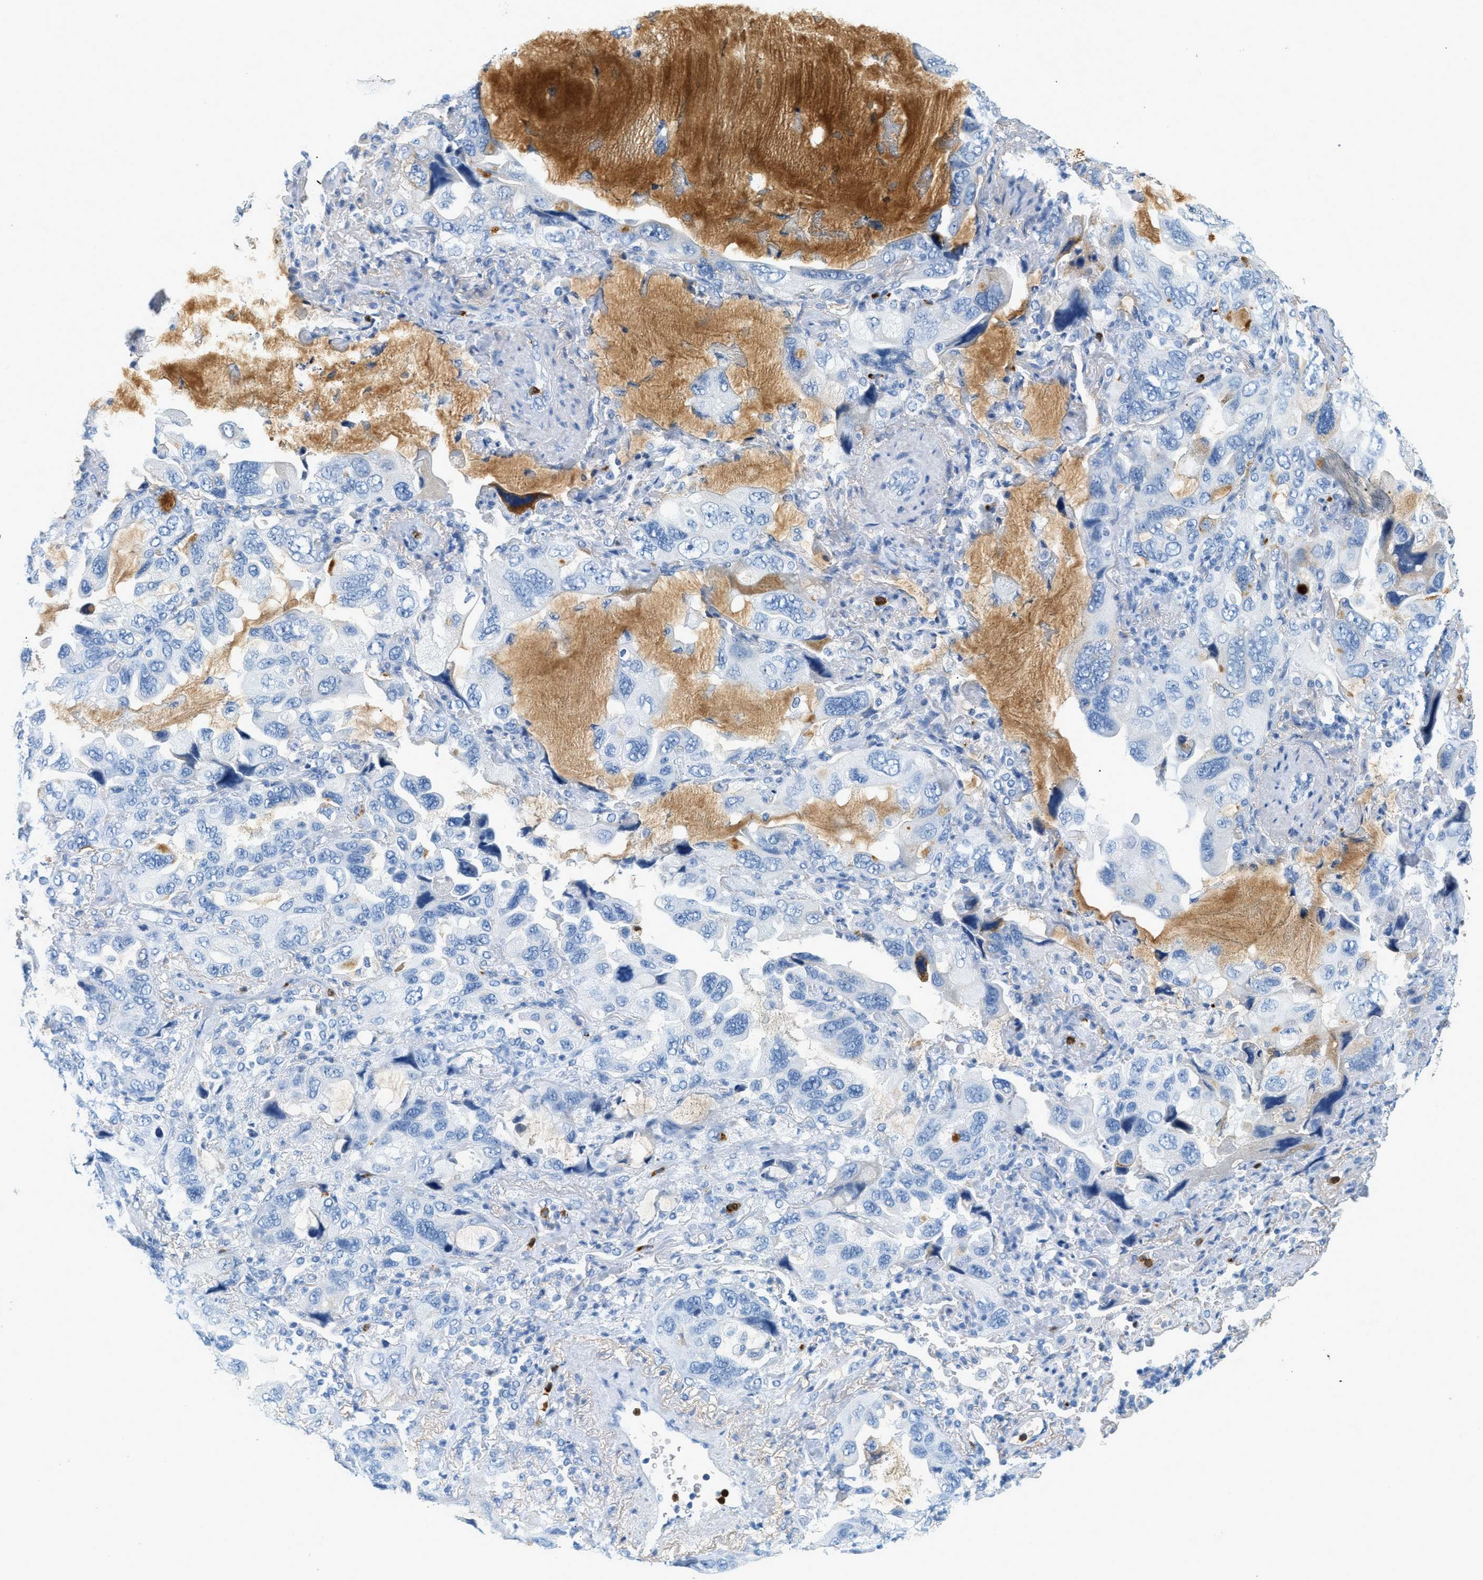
{"staining": {"intensity": "negative", "quantity": "none", "location": "none"}, "tissue": "lung cancer", "cell_type": "Tumor cells", "image_type": "cancer", "snomed": [{"axis": "morphology", "description": "Squamous cell carcinoma, NOS"}, {"axis": "topography", "description": "Lung"}], "caption": "Immunohistochemistry (IHC) of human lung cancer demonstrates no expression in tumor cells. (Brightfield microscopy of DAB immunohistochemistry (IHC) at high magnification).", "gene": "LCN2", "patient": {"sex": "female", "age": 73}}